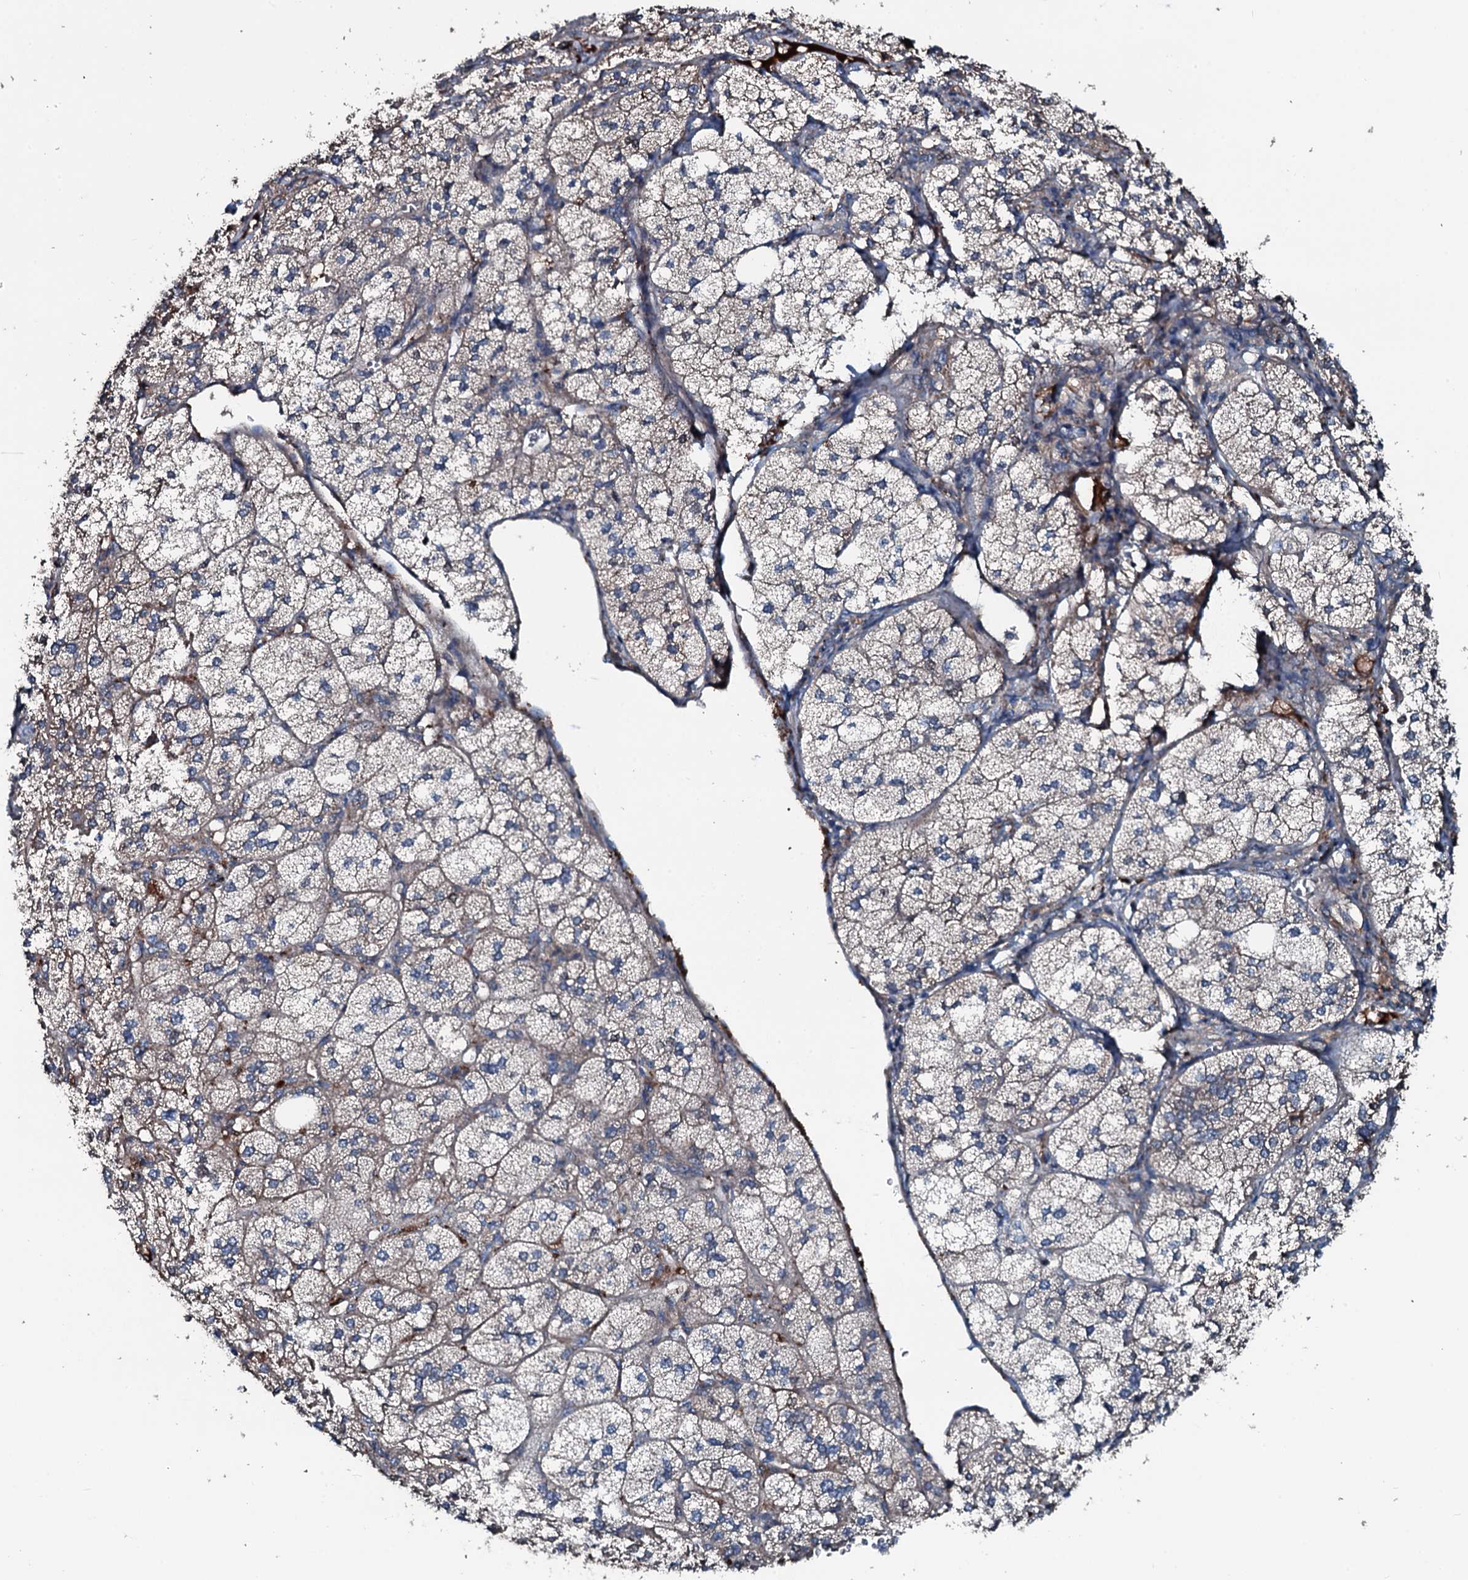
{"staining": {"intensity": "moderate", "quantity": "25%-75%", "location": "cytoplasmic/membranous"}, "tissue": "adrenal gland", "cell_type": "Glandular cells", "image_type": "normal", "snomed": [{"axis": "morphology", "description": "Normal tissue, NOS"}, {"axis": "topography", "description": "Adrenal gland"}], "caption": "Brown immunohistochemical staining in benign adrenal gland shows moderate cytoplasmic/membranous expression in approximately 25%-75% of glandular cells.", "gene": "AARS1", "patient": {"sex": "female", "age": 61}}